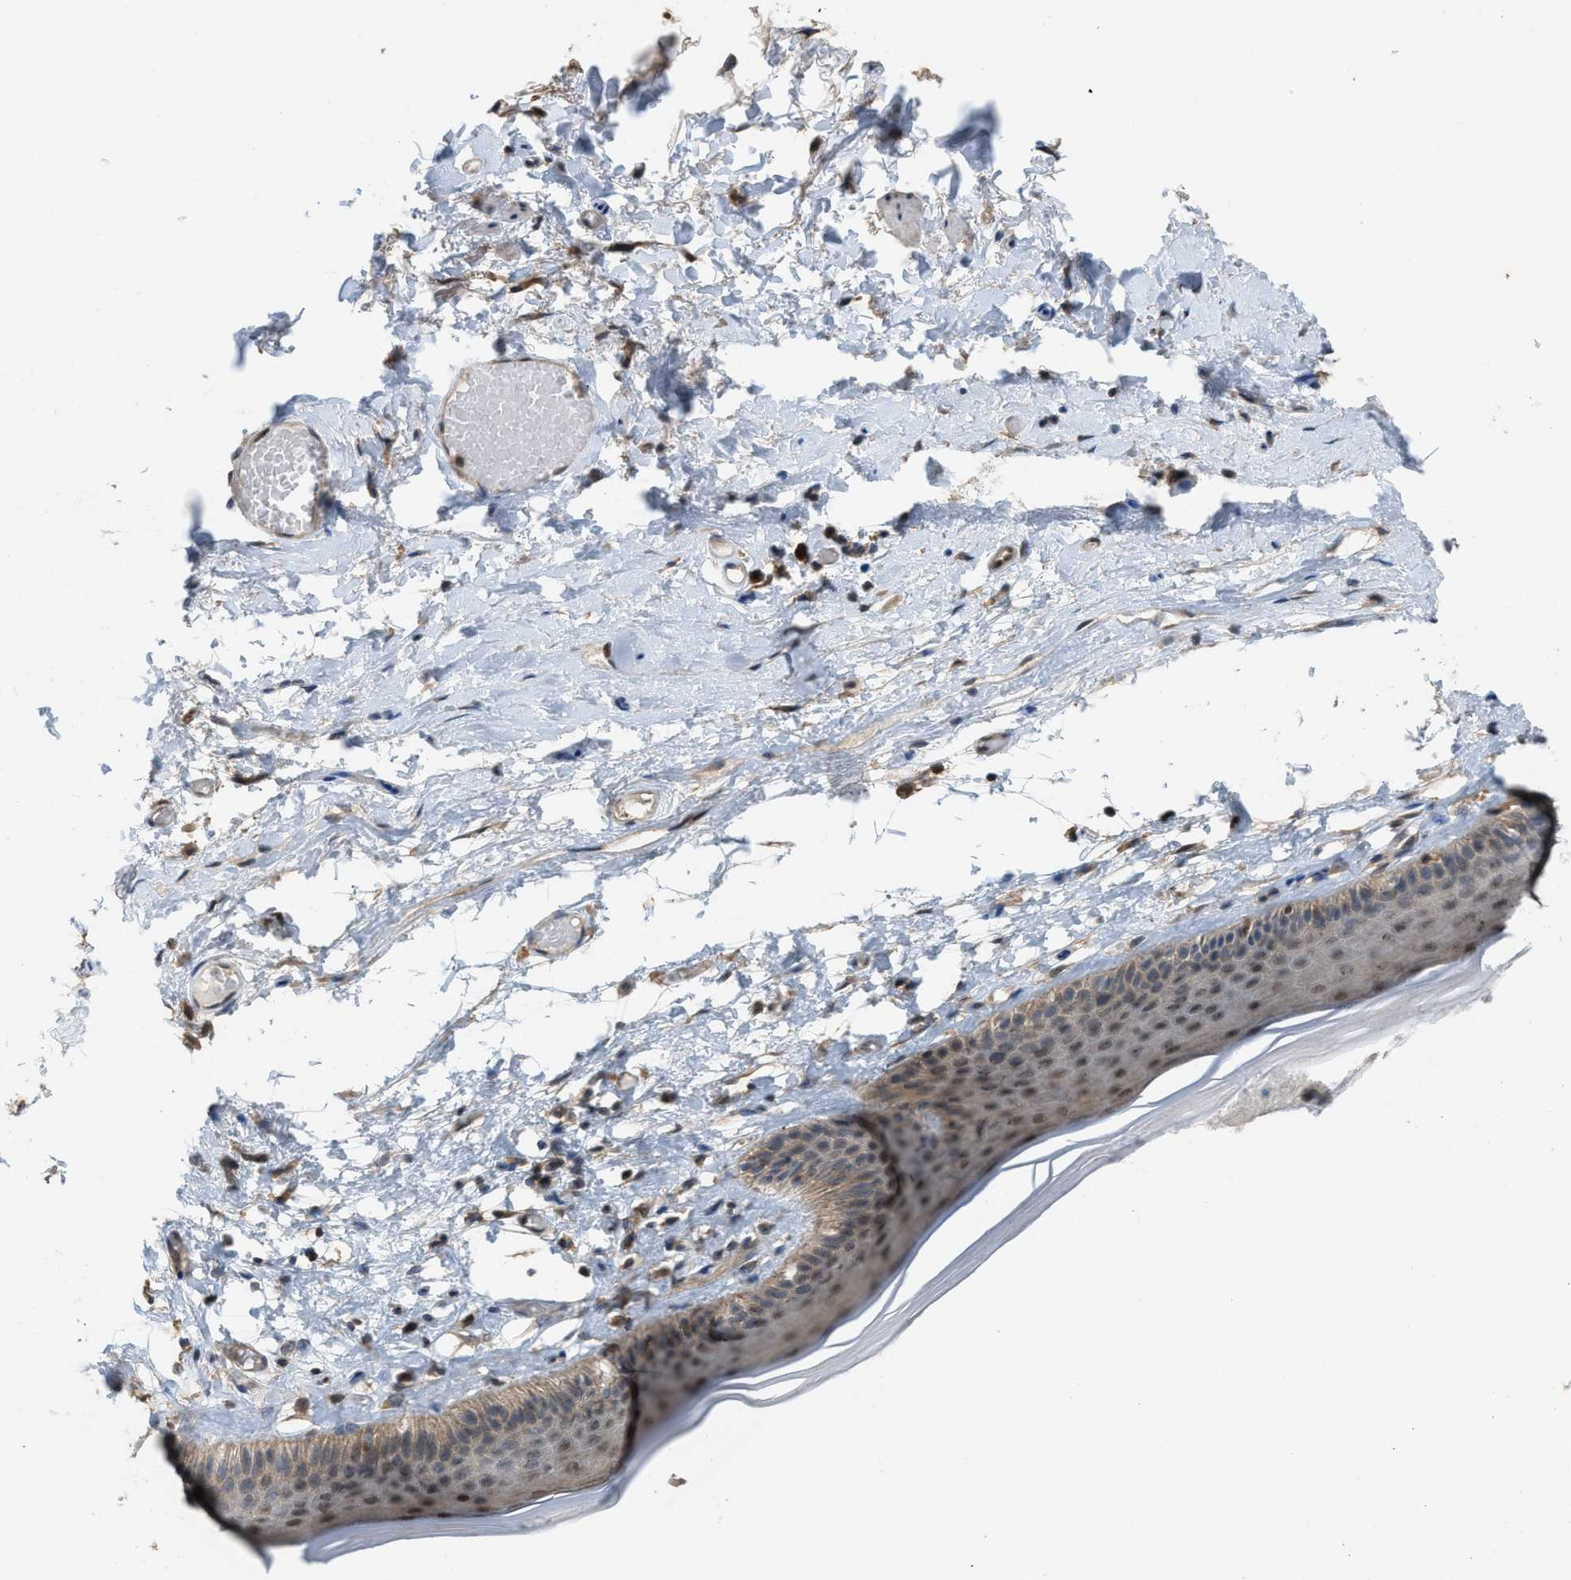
{"staining": {"intensity": "weak", "quantity": "<25%", "location": "cytoplasmic/membranous,nuclear"}, "tissue": "skin", "cell_type": "Epidermal cells", "image_type": "normal", "snomed": [{"axis": "morphology", "description": "Normal tissue, NOS"}, {"axis": "topography", "description": "Vulva"}], "caption": "A histopathology image of skin stained for a protein shows no brown staining in epidermal cells. (Stains: DAB immunohistochemistry with hematoxylin counter stain, Microscopy: brightfield microscopy at high magnification).", "gene": "PLAA", "patient": {"sex": "female", "age": 73}}